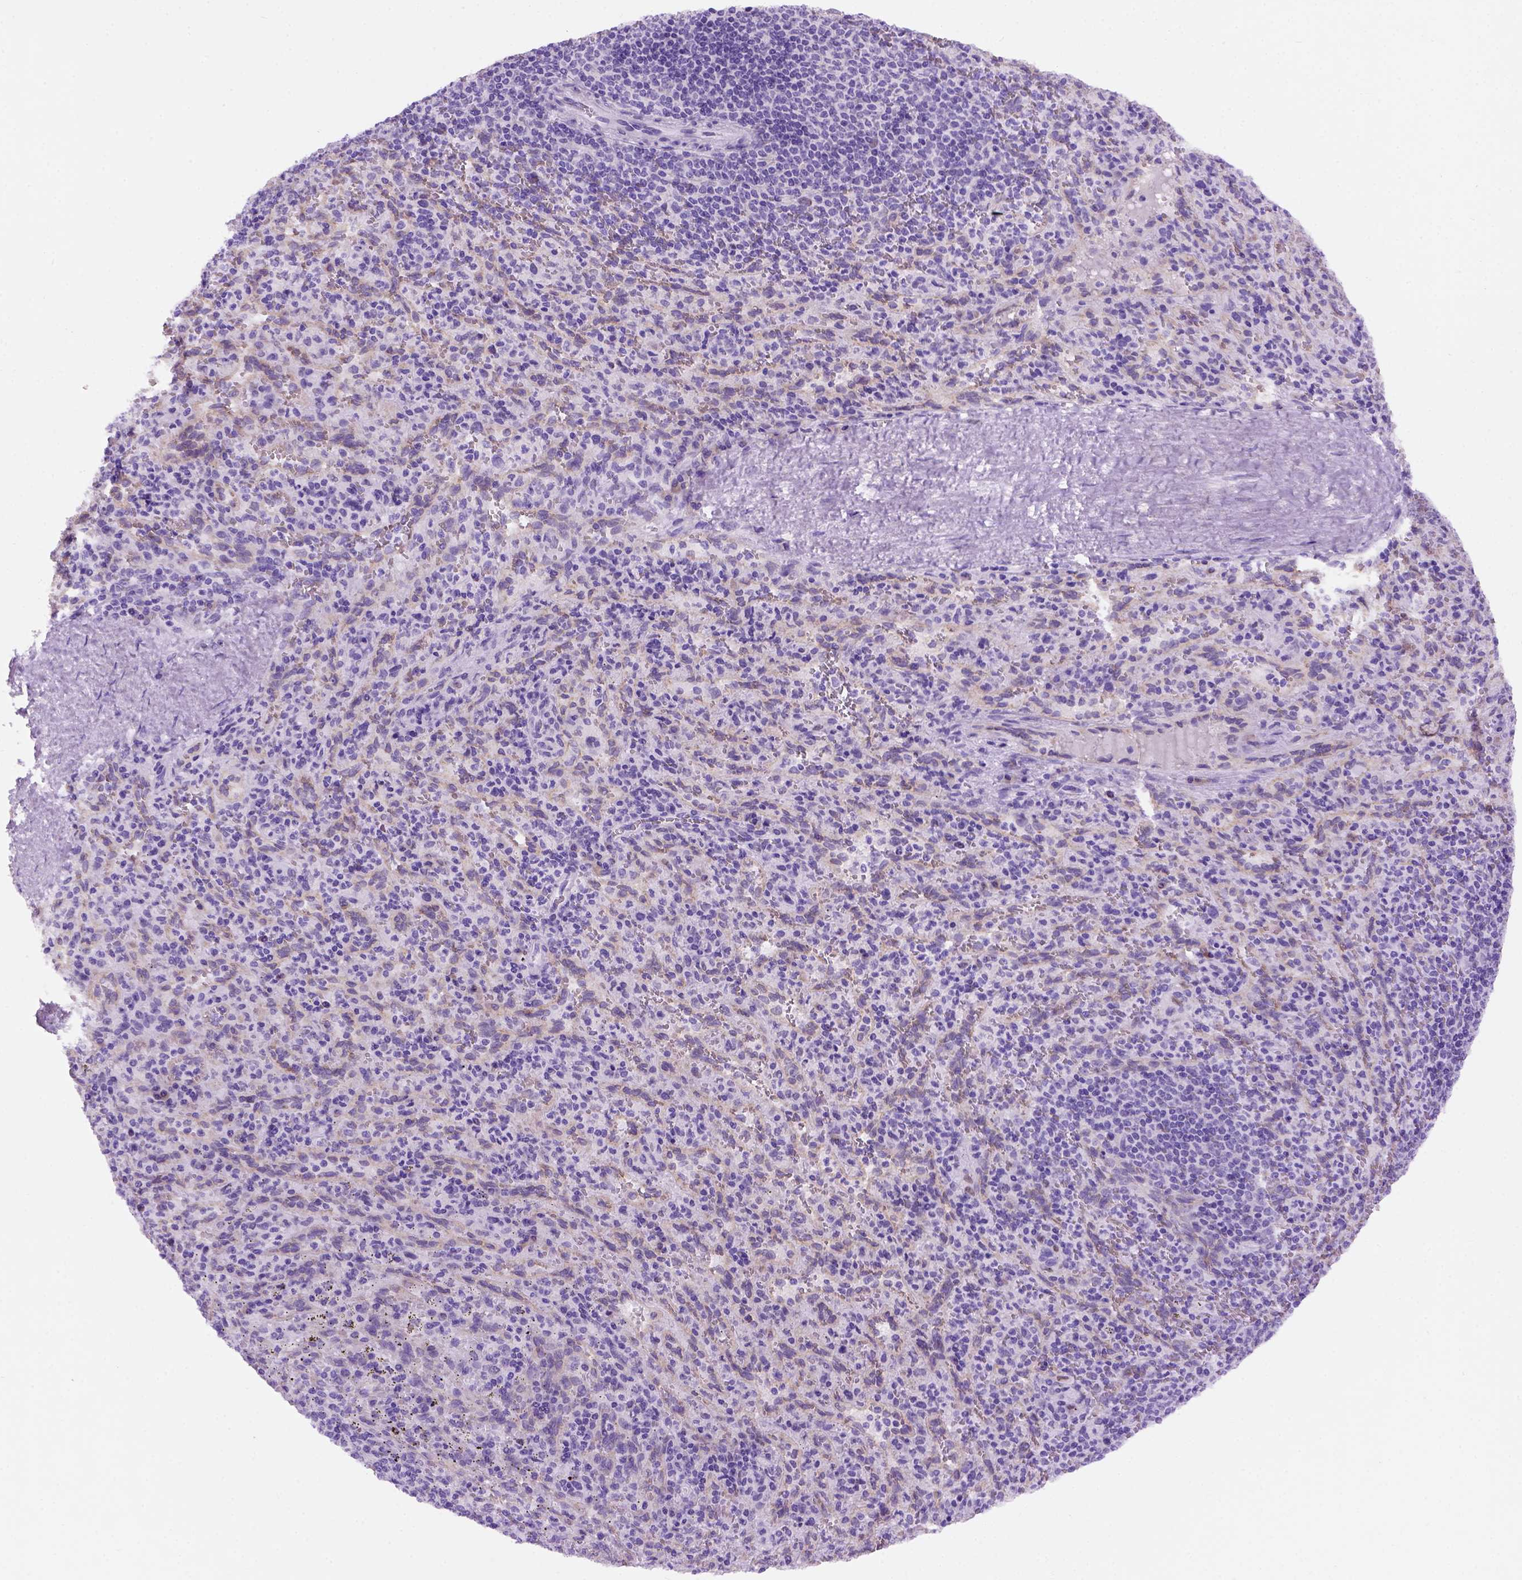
{"staining": {"intensity": "negative", "quantity": "none", "location": "none"}, "tissue": "spleen", "cell_type": "Cells in red pulp", "image_type": "normal", "snomed": [{"axis": "morphology", "description": "Normal tissue, NOS"}, {"axis": "topography", "description": "Spleen"}], "caption": "An immunohistochemistry micrograph of unremarkable spleen is shown. There is no staining in cells in red pulp of spleen. The staining was performed using DAB (3,3'-diaminobenzidine) to visualize the protein expression in brown, while the nuclei were stained in blue with hematoxylin (Magnification: 20x).", "gene": "FAM81B", "patient": {"sex": "male", "age": 57}}